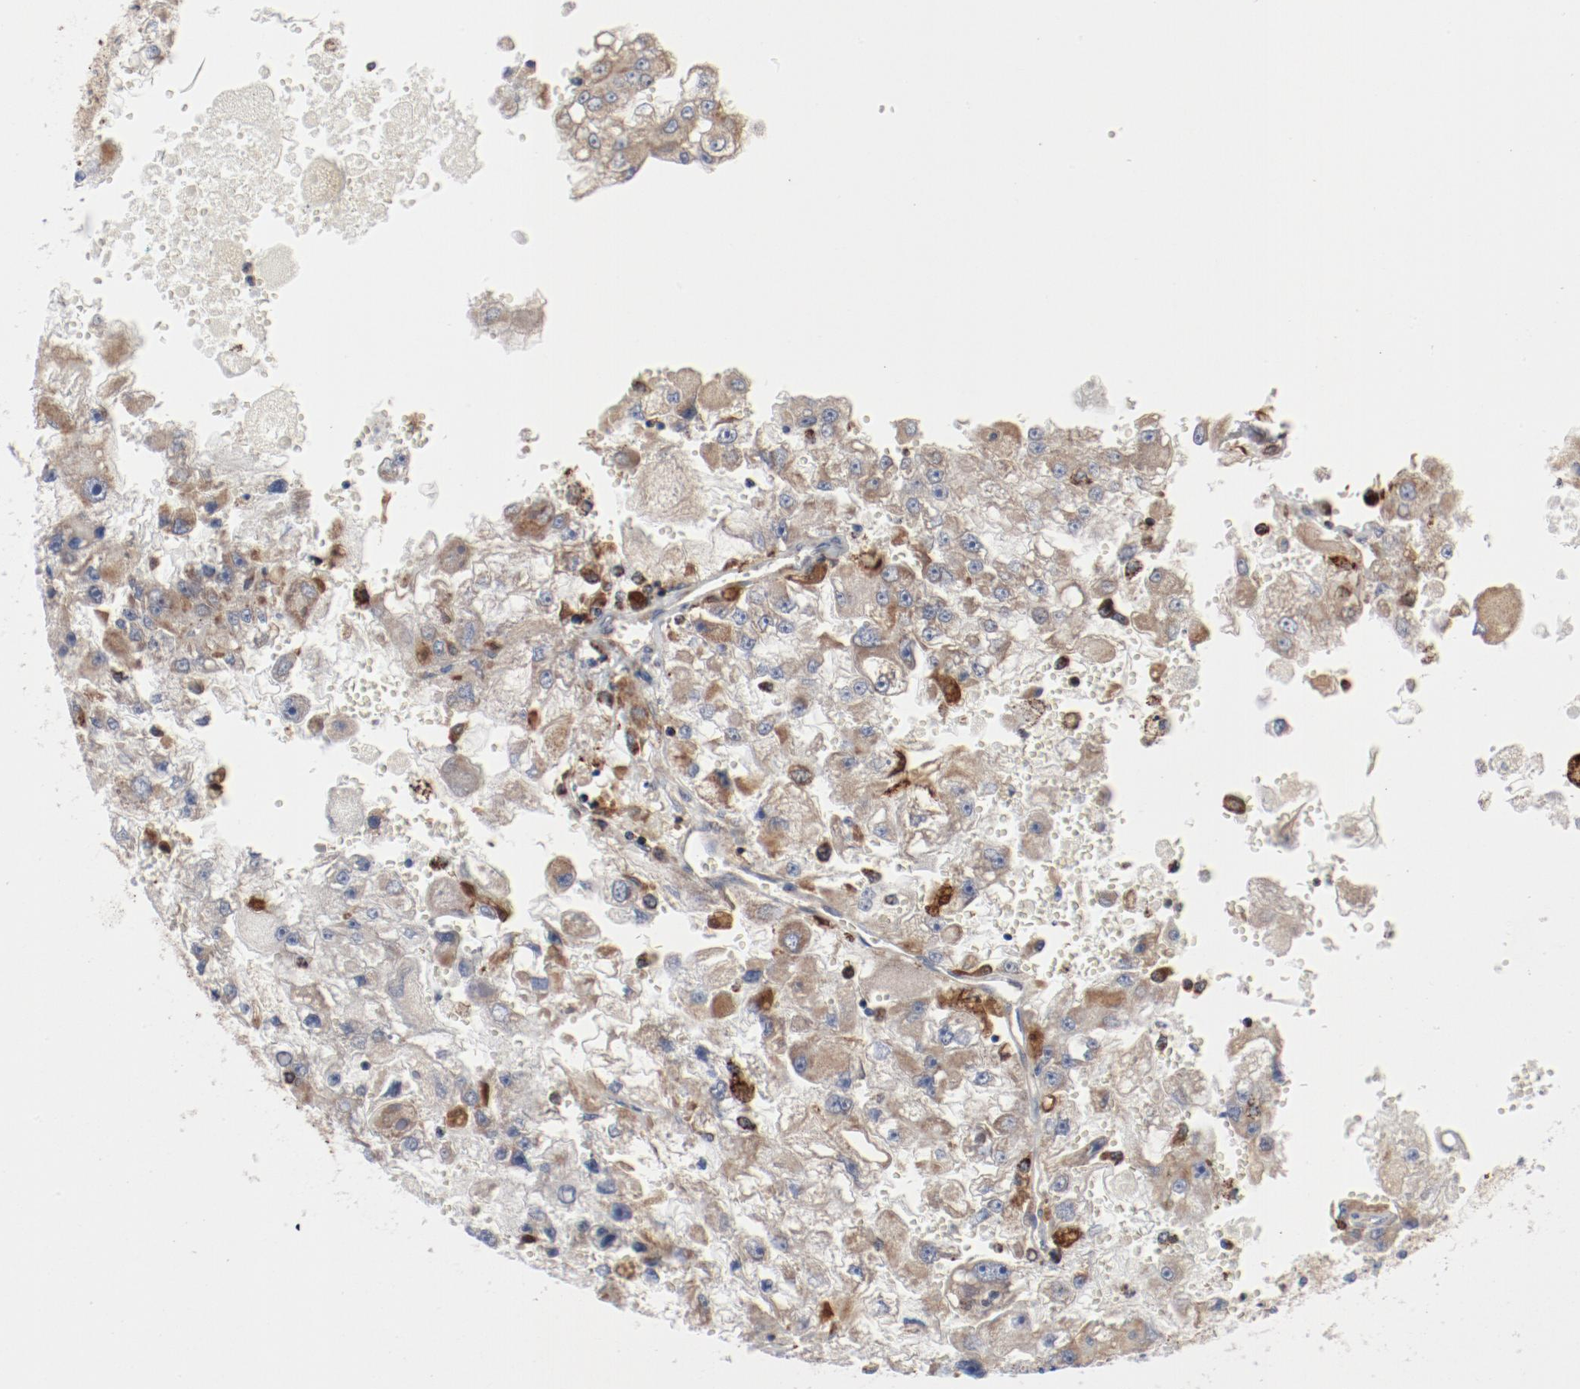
{"staining": {"intensity": "weak", "quantity": "25%-75%", "location": "cytoplasmic/membranous"}, "tissue": "renal cancer", "cell_type": "Tumor cells", "image_type": "cancer", "snomed": [{"axis": "morphology", "description": "Adenocarcinoma, NOS"}, {"axis": "topography", "description": "Kidney"}], "caption": "A micrograph showing weak cytoplasmic/membranous expression in about 25%-75% of tumor cells in renal adenocarcinoma, as visualized by brown immunohistochemical staining.", "gene": "SETD3", "patient": {"sex": "female", "age": 83}}